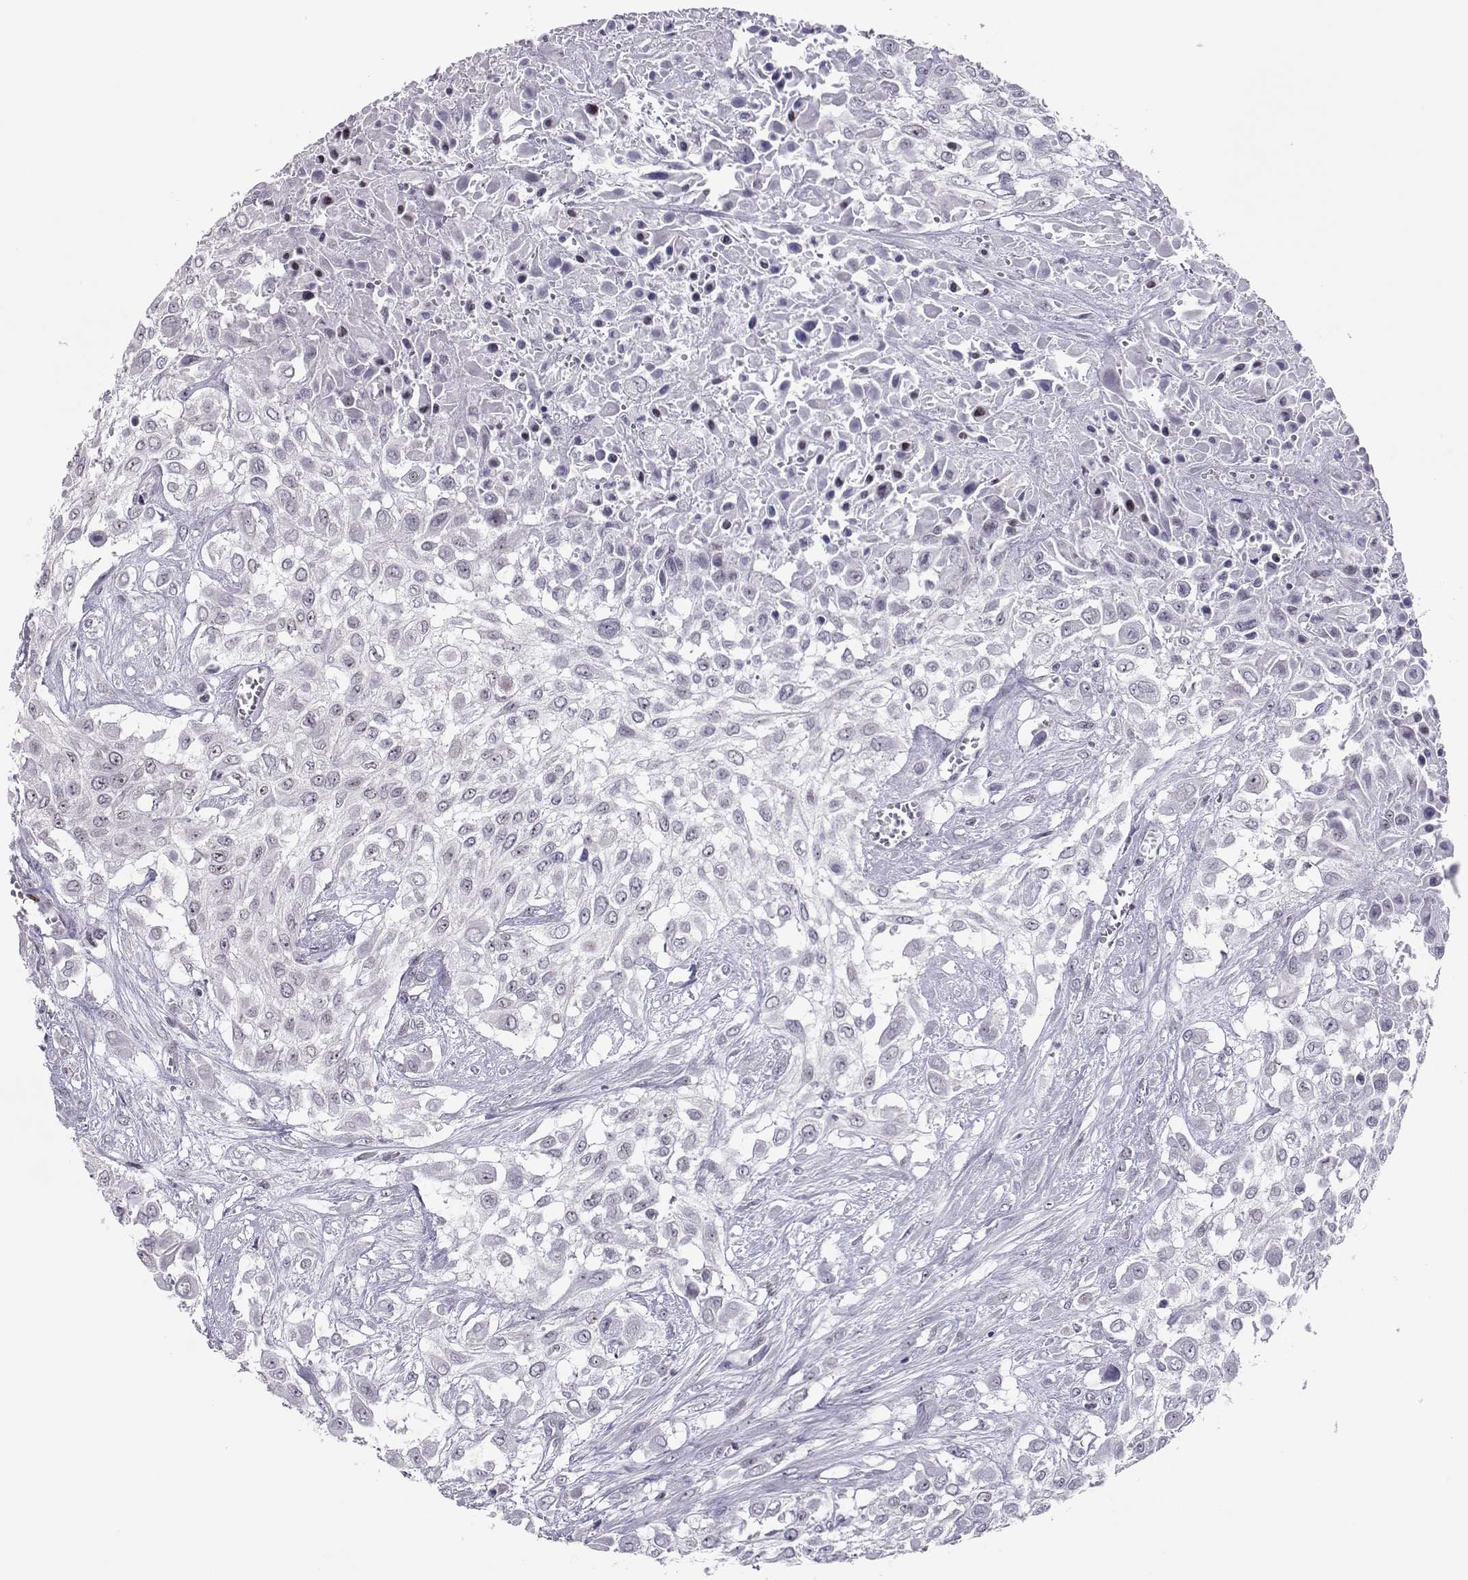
{"staining": {"intensity": "weak", "quantity": "<25%", "location": "nuclear"}, "tissue": "urothelial cancer", "cell_type": "Tumor cells", "image_type": "cancer", "snomed": [{"axis": "morphology", "description": "Urothelial carcinoma, High grade"}, {"axis": "topography", "description": "Urinary bladder"}], "caption": "Urothelial carcinoma (high-grade) was stained to show a protein in brown. There is no significant staining in tumor cells.", "gene": "SIX6", "patient": {"sex": "male", "age": 57}}